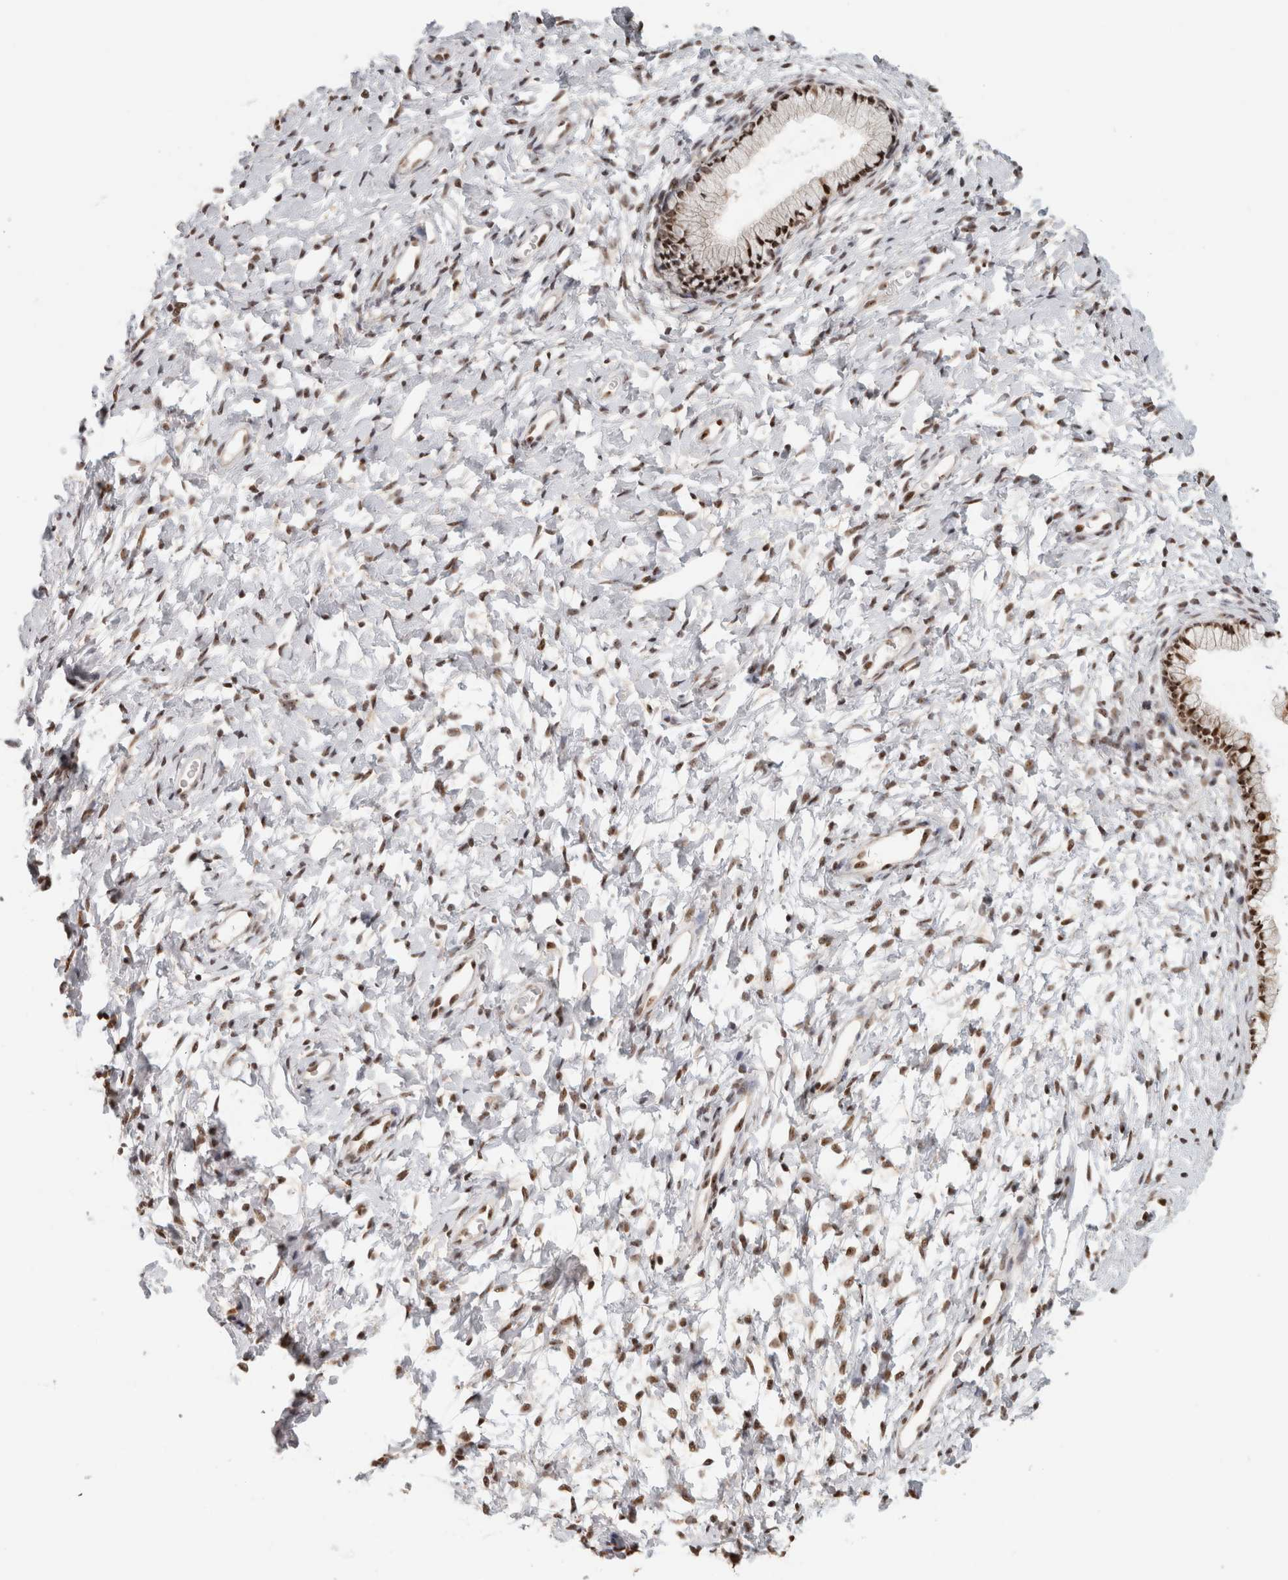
{"staining": {"intensity": "moderate", "quantity": ">75%", "location": "nuclear"}, "tissue": "cervix", "cell_type": "Glandular cells", "image_type": "normal", "snomed": [{"axis": "morphology", "description": "Normal tissue, NOS"}, {"axis": "topography", "description": "Cervix"}], "caption": "Moderate nuclear expression for a protein is present in approximately >75% of glandular cells of benign cervix using immunohistochemistry (IHC).", "gene": "EBNA1BP2", "patient": {"sex": "female", "age": 72}}